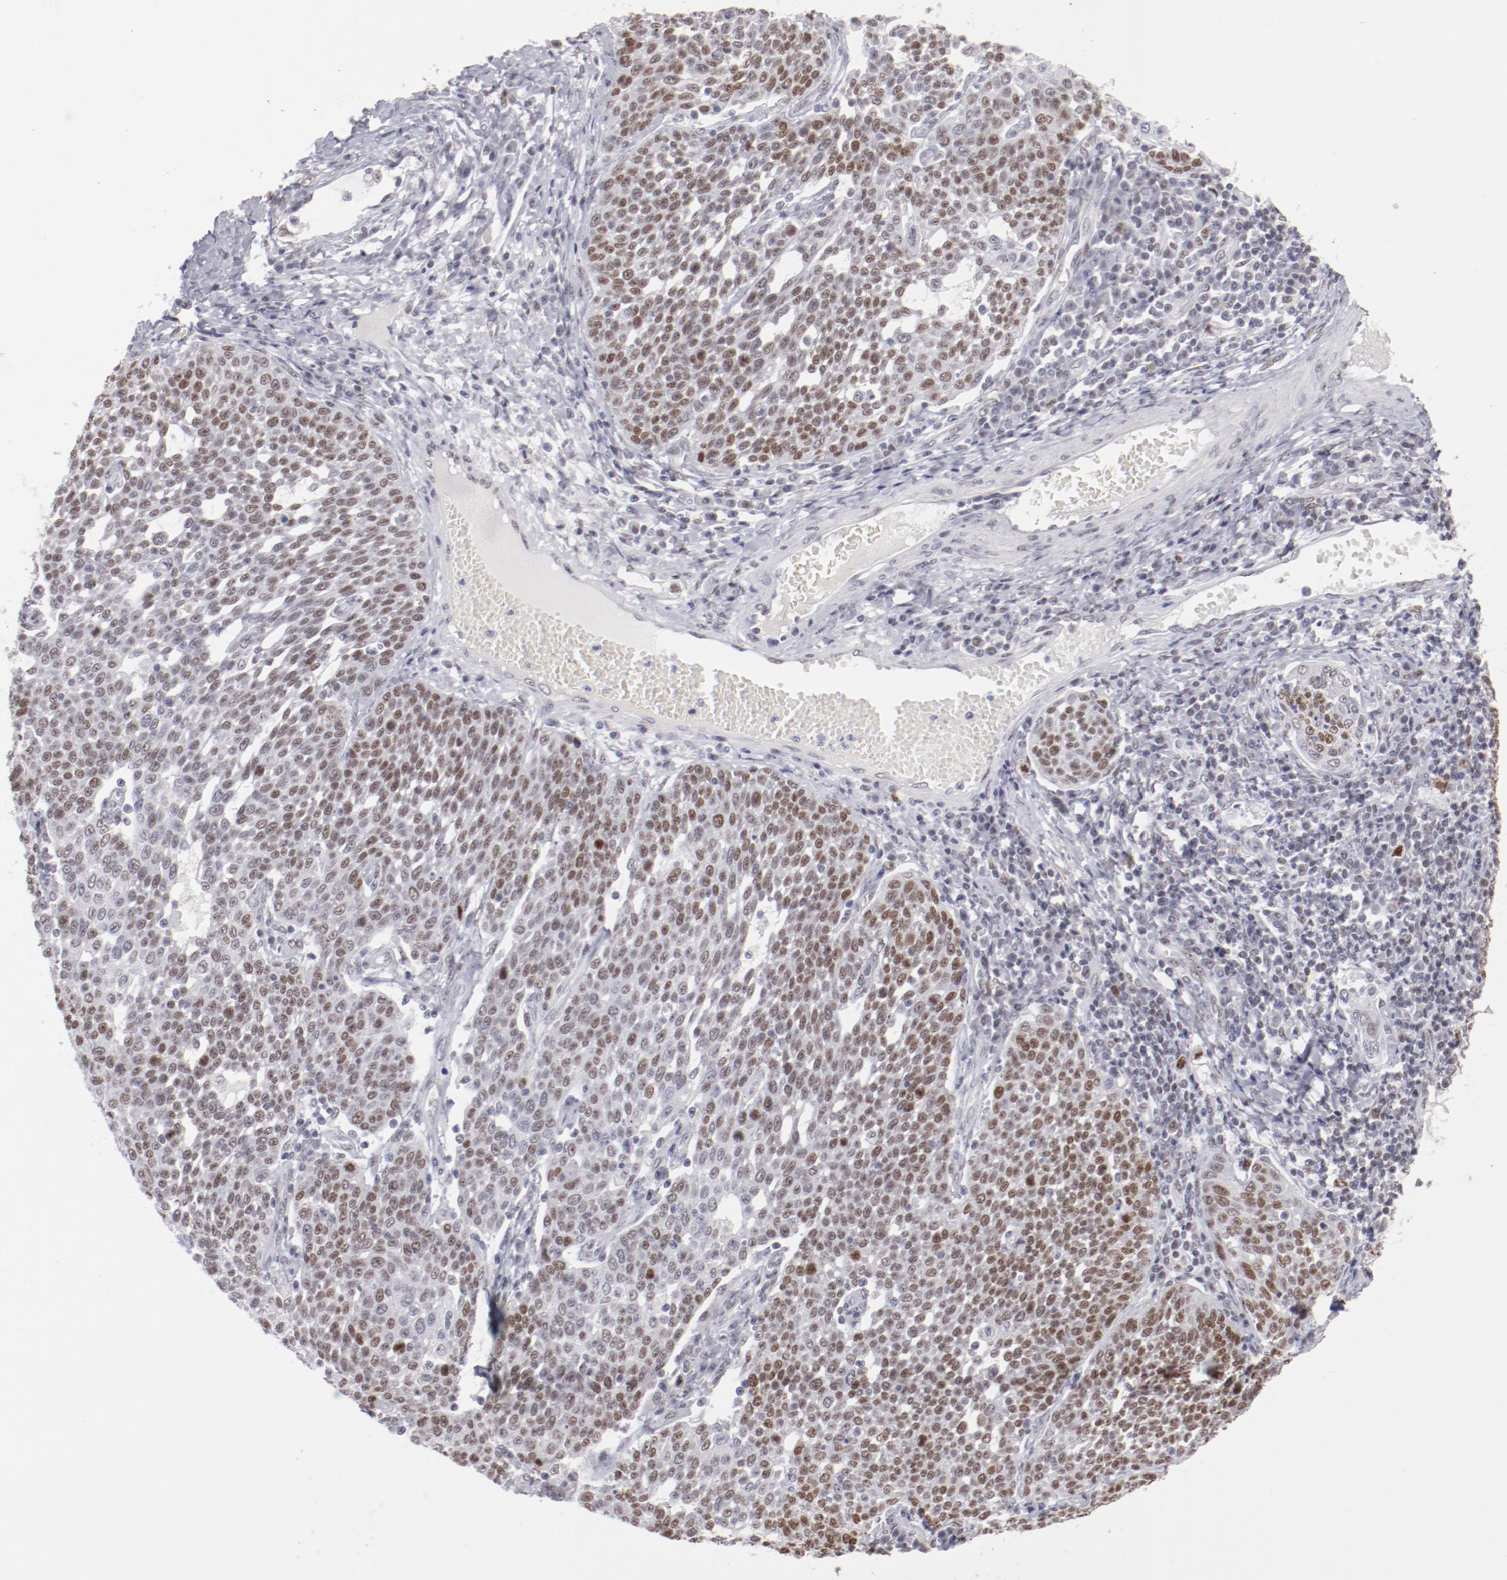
{"staining": {"intensity": "moderate", "quantity": "25%-75%", "location": "nuclear"}, "tissue": "cervical cancer", "cell_type": "Tumor cells", "image_type": "cancer", "snomed": [{"axis": "morphology", "description": "Squamous cell carcinoma, NOS"}, {"axis": "topography", "description": "Cervix"}], "caption": "The histopathology image reveals a brown stain indicating the presence of a protein in the nuclear of tumor cells in cervical cancer.", "gene": "TFAP4", "patient": {"sex": "female", "age": 34}}